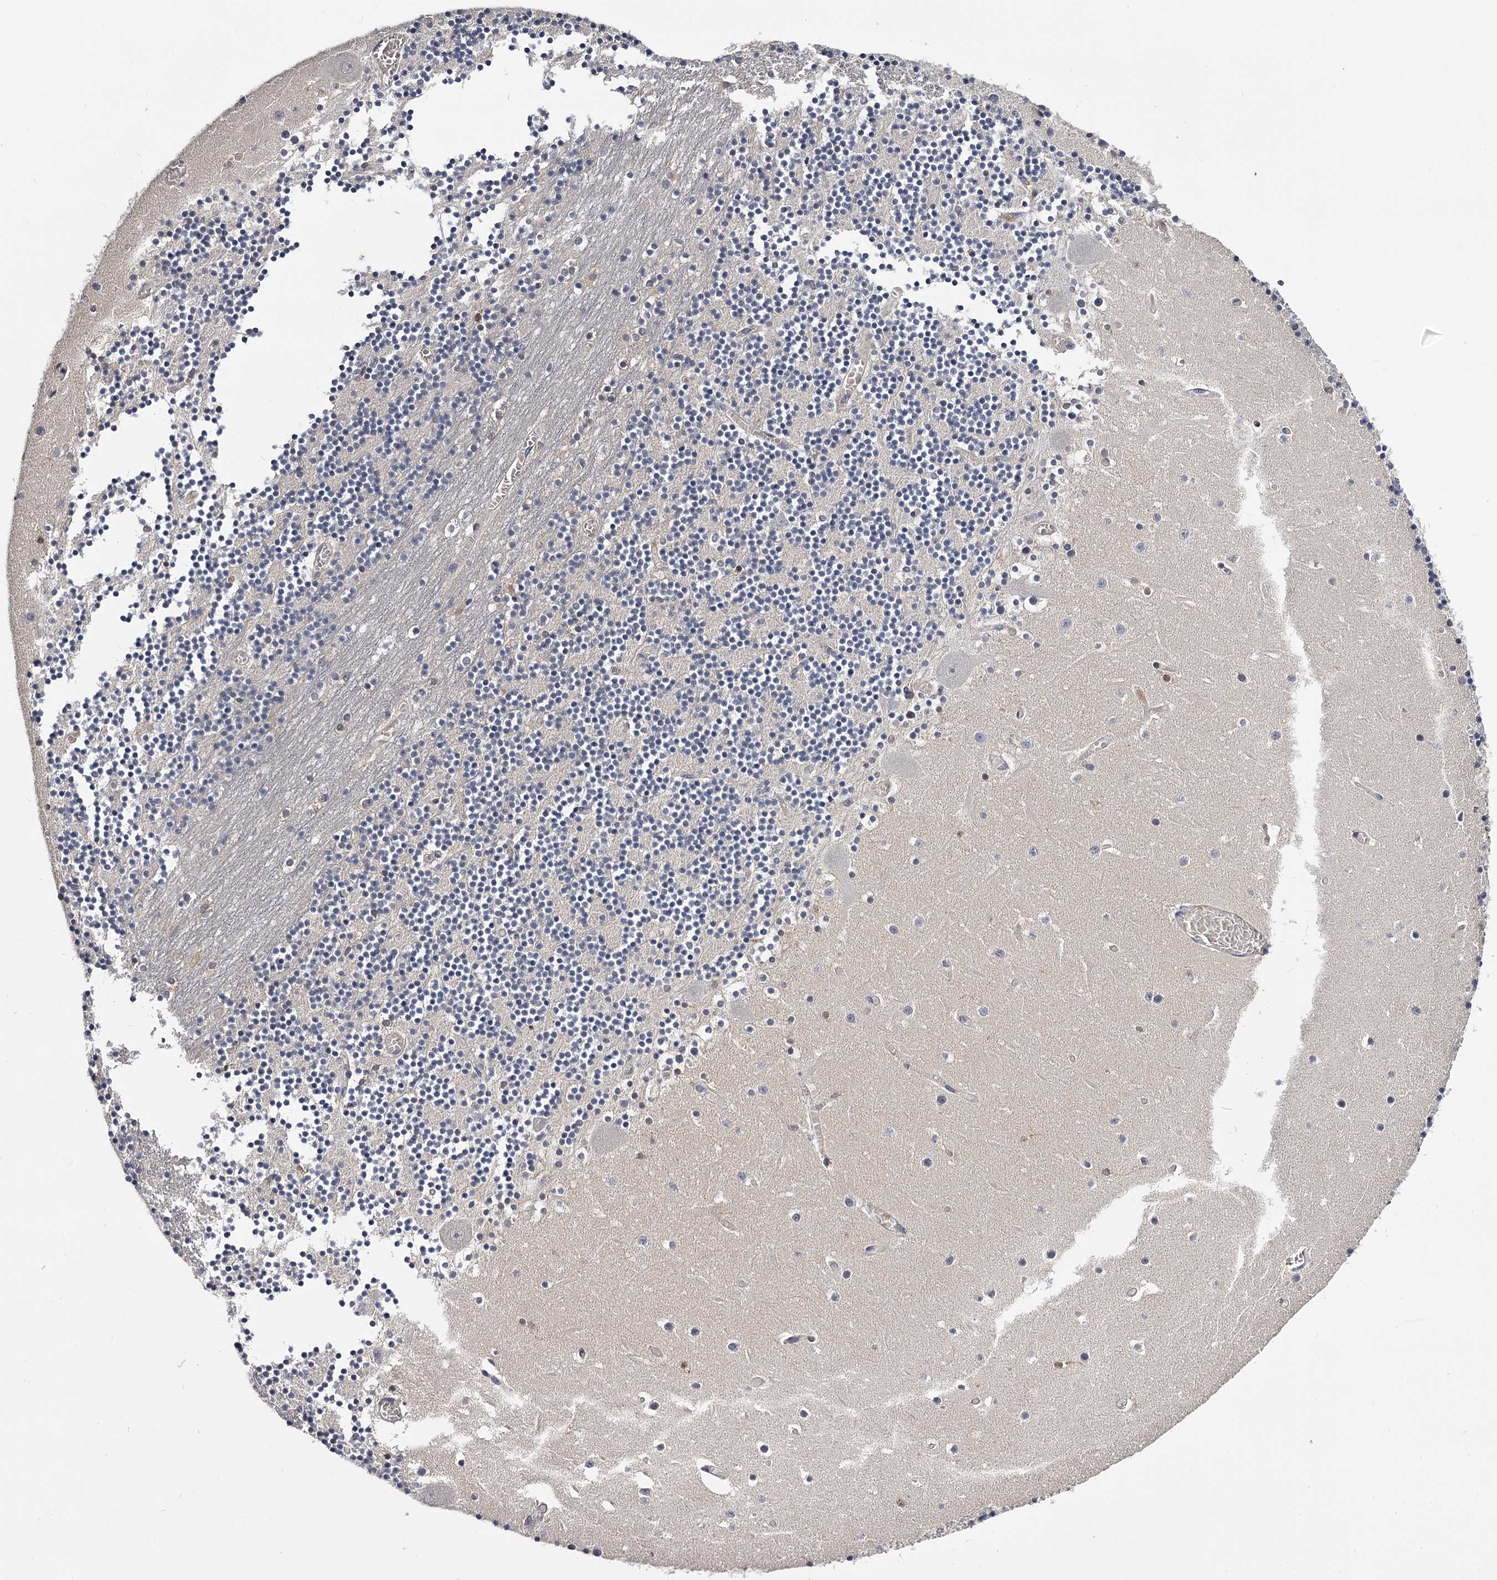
{"staining": {"intensity": "negative", "quantity": "none", "location": "none"}, "tissue": "cerebellum", "cell_type": "Cells in granular layer", "image_type": "normal", "snomed": [{"axis": "morphology", "description": "Normal tissue, NOS"}, {"axis": "topography", "description": "Cerebellum"}], "caption": "Cells in granular layer show no significant positivity in benign cerebellum. Brightfield microscopy of IHC stained with DAB (3,3'-diaminobenzidine) (brown) and hematoxylin (blue), captured at high magnification.", "gene": "GSTO1", "patient": {"sex": "female", "age": 28}}